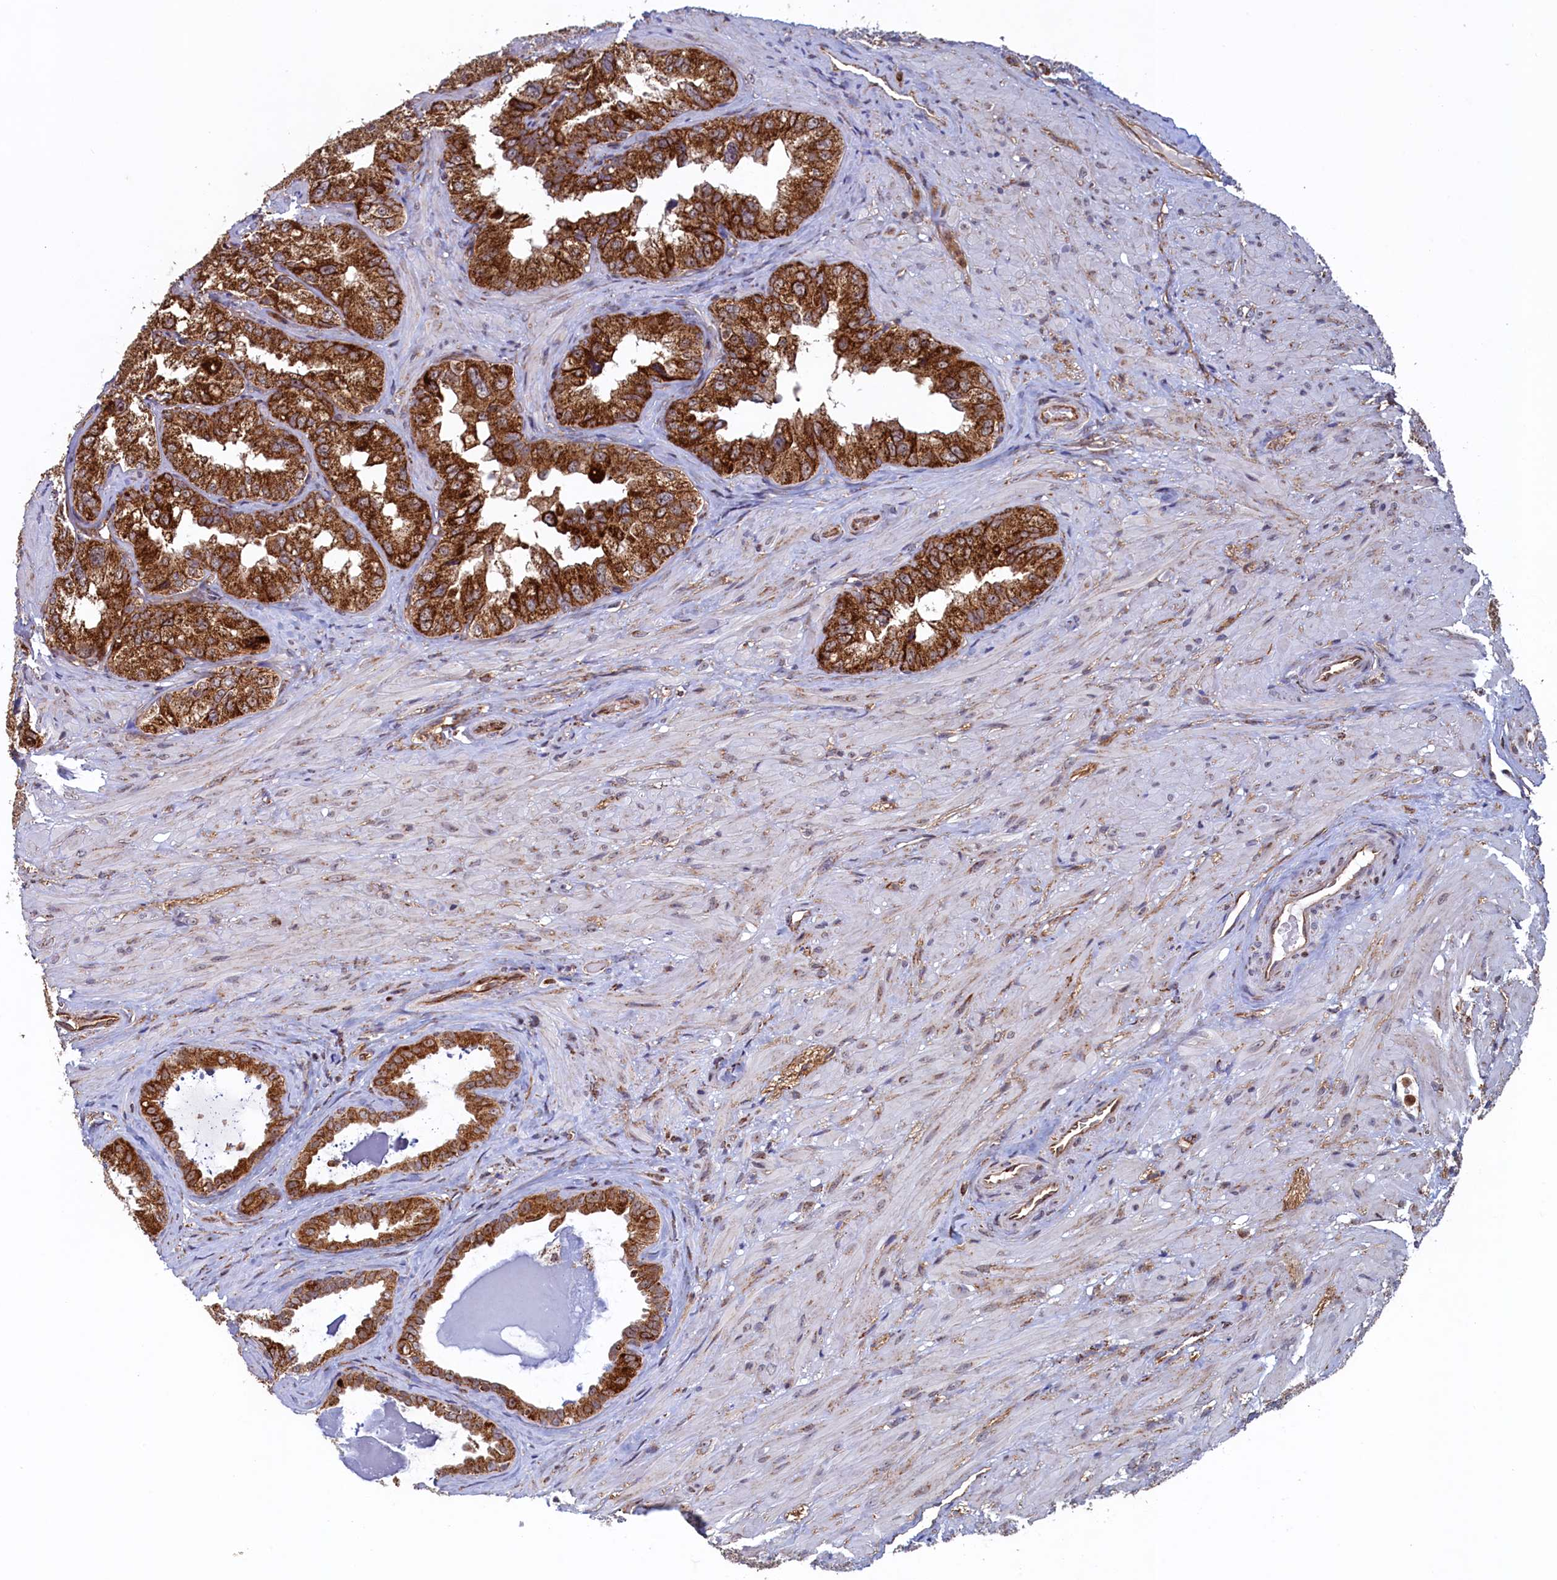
{"staining": {"intensity": "strong", "quantity": ">75%", "location": "cytoplasmic/membranous"}, "tissue": "seminal vesicle", "cell_type": "Glandular cells", "image_type": "normal", "snomed": [{"axis": "morphology", "description": "Normal tissue, NOS"}, {"axis": "topography", "description": "Seminal veicle"}, {"axis": "topography", "description": "Peripheral nerve tissue"}], "caption": "DAB immunohistochemical staining of unremarkable seminal vesicle exhibits strong cytoplasmic/membranous protein staining in approximately >75% of glandular cells. (brown staining indicates protein expression, while blue staining denotes nuclei).", "gene": "UBE3B", "patient": {"sex": "male", "age": 67}}